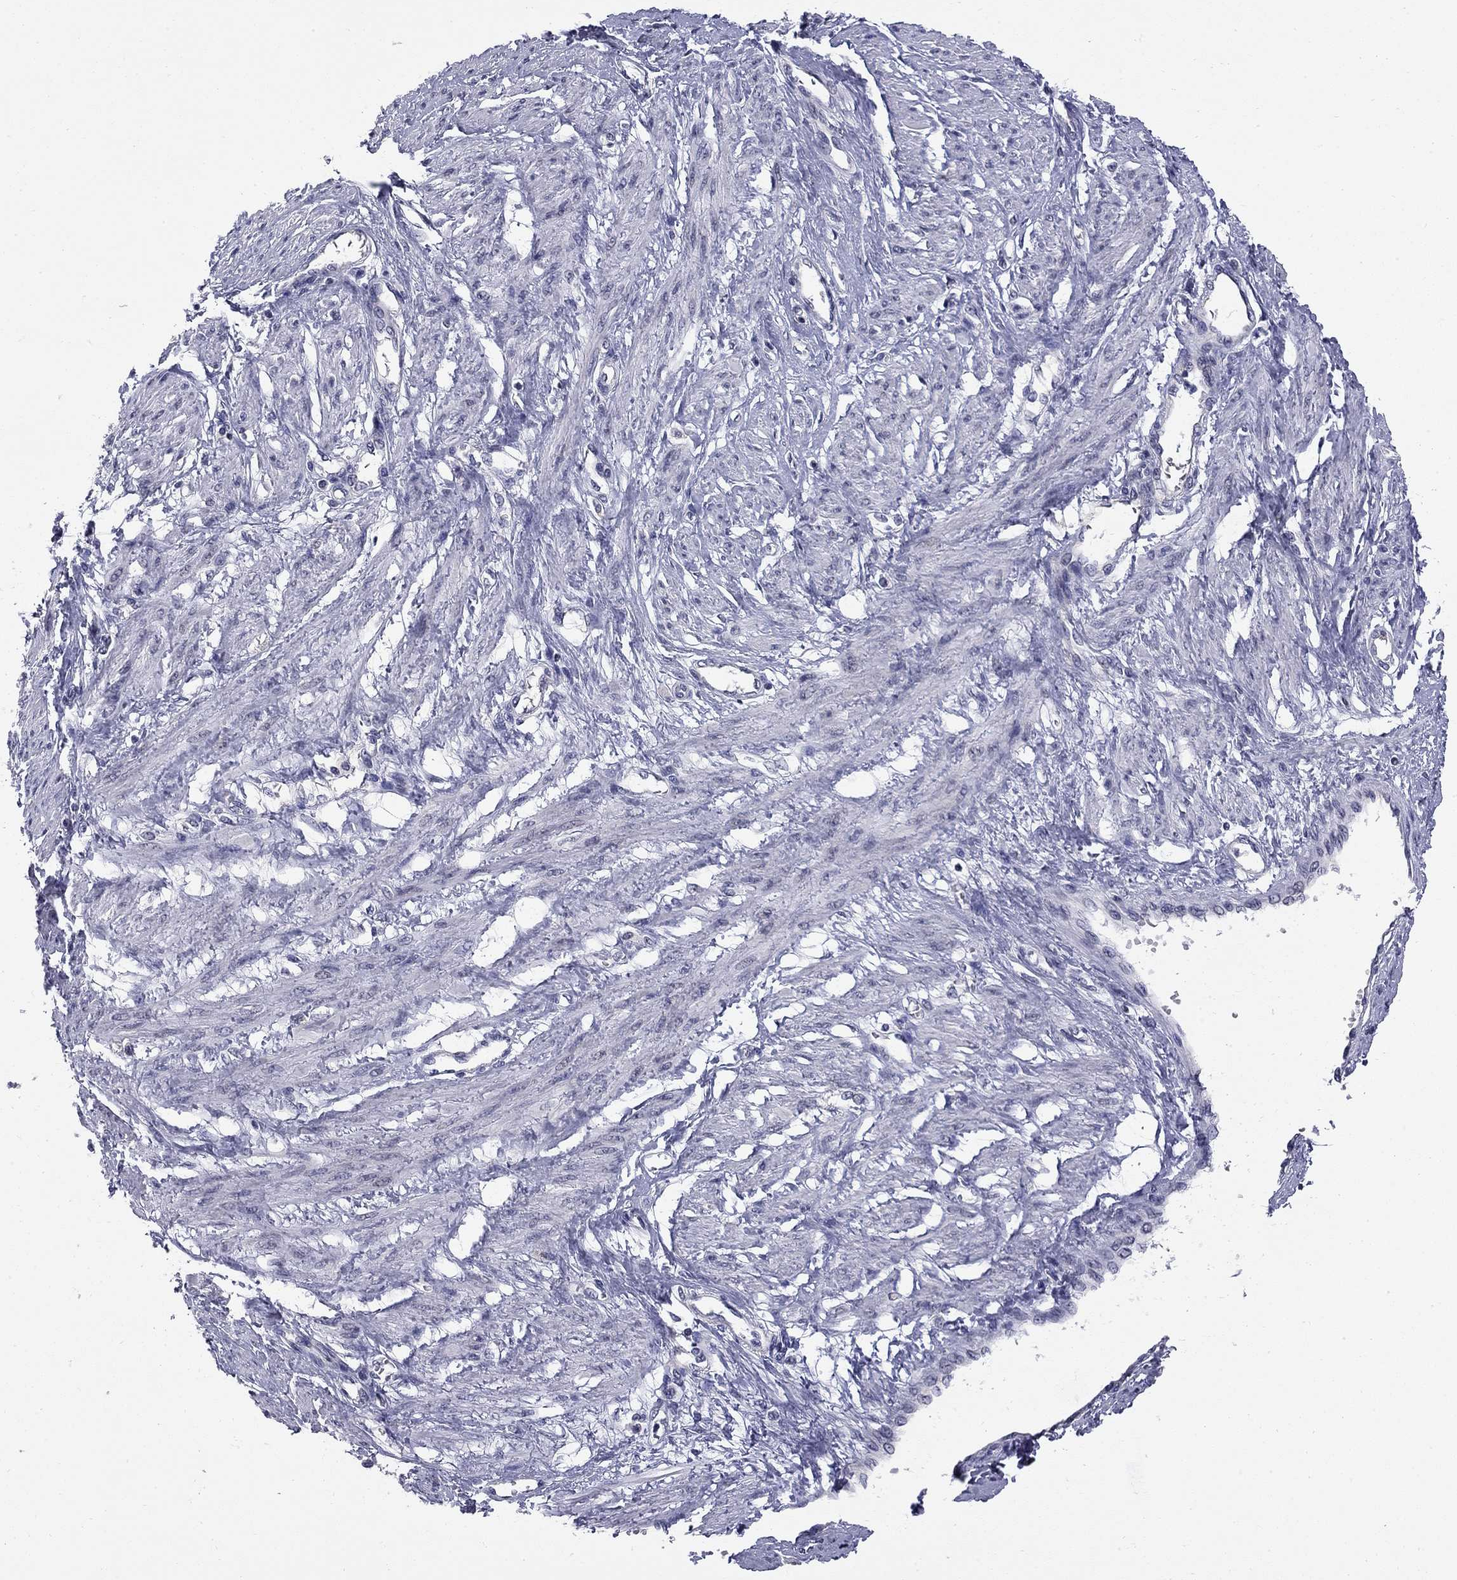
{"staining": {"intensity": "negative", "quantity": "none", "location": "none"}, "tissue": "smooth muscle", "cell_type": "Smooth muscle cells", "image_type": "normal", "snomed": [{"axis": "morphology", "description": "Normal tissue, NOS"}, {"axis": "topography", "description": "Smooth muscle"}, {"axis": "topography", "description": "Uterus"}], "caption": "This is an immunohistochemistry (IHC) histopathology image of benign human smooth muscle. There is no staining in smooth muscle cells.", "gene": "HTR4", "patient": {"sex": "female", "age": 39}}